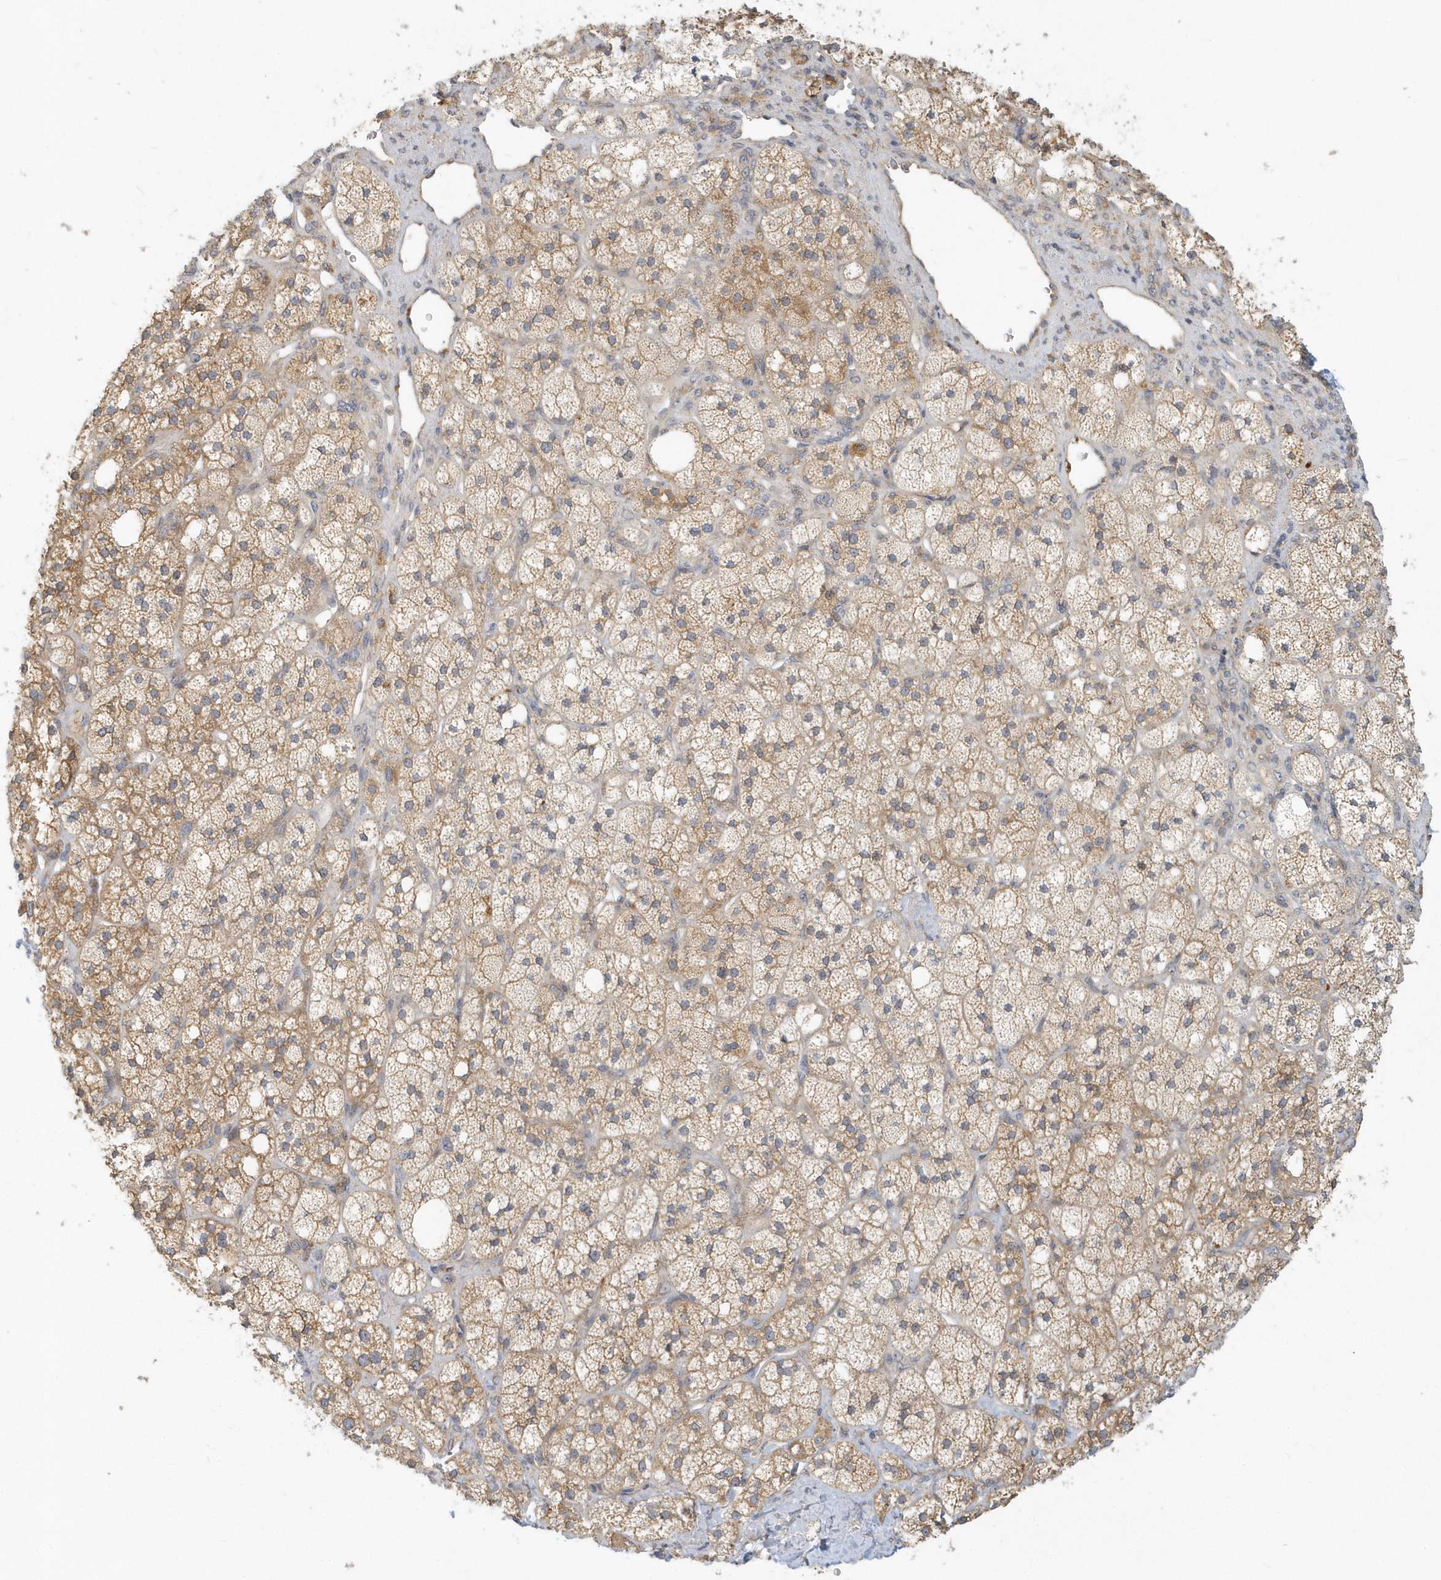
{"staining": {"intensity": "weak", "quantity": "25%-75%", "location": "cytoplasmic/membranous"}, "tissue": "adrenal gland", "cell_type": "Glandular cells", "image_type": "normal", "snomed": [{"axis": "morphology", "description": "Normal tissue, NOS"}, {"axis": "topography", "description": "Adrenal gland"}], "caption": "Adrenal gland stained with a brown dye reveals weak cytoplasmic/membranous positive positivity in about 25%-75% of glandular cells.", "gene": "NAPB", "patient": {"sex": "male", "age": 61}}